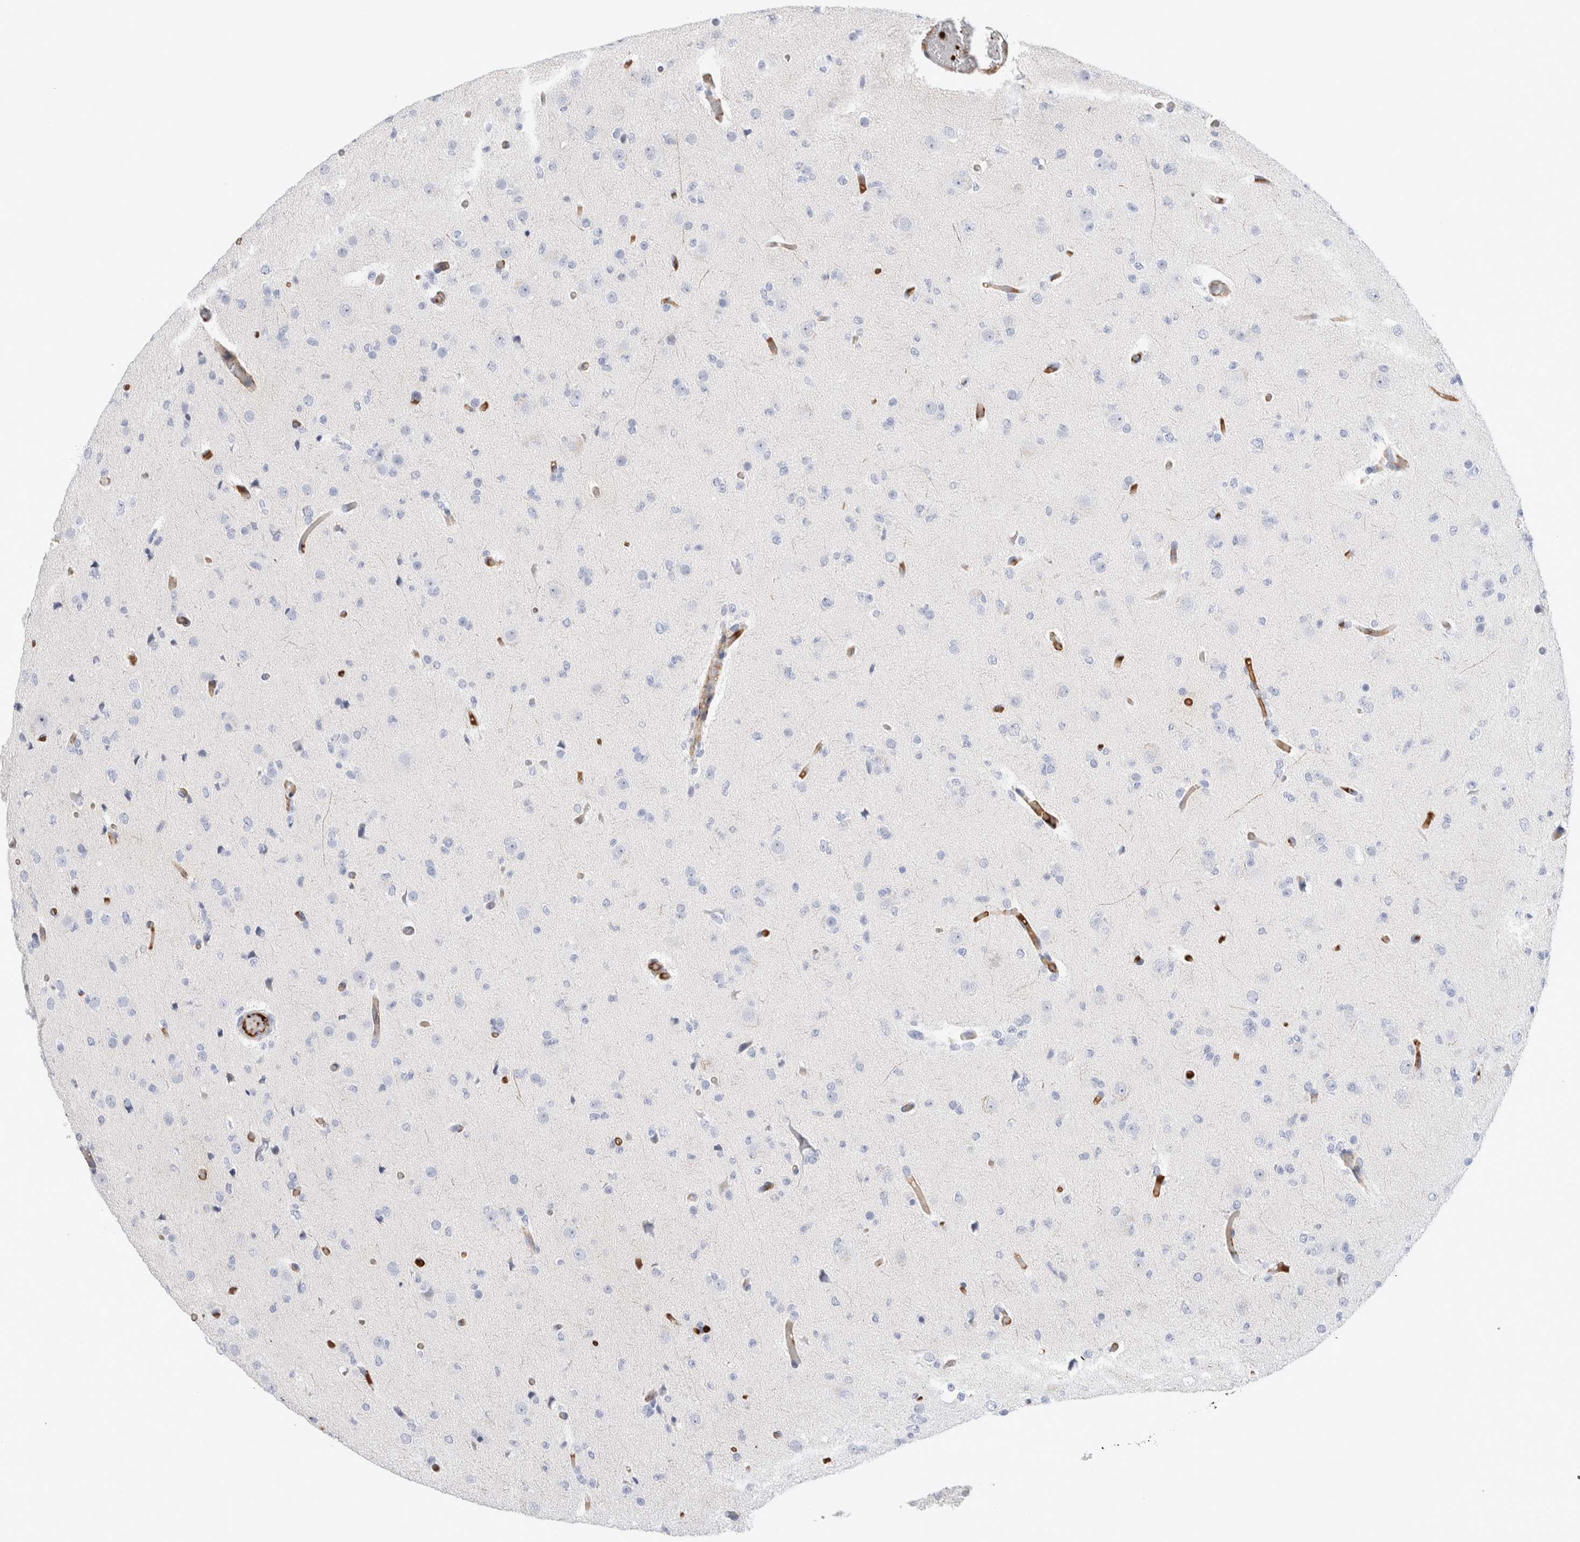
{"staining": {"intensity": "negative", "quantity": "none", "location": "none"}, "tissue": "glioma", "cell_type": "Tumor cells", "image_type": "cancer", "snomed": [{"axis": "morphology", "description": "Glioma, malignant, Low grade"}, {"axis": "topography", "description": "Brain"}], "caption": "Immunohistochemistry of malignant glioma (low-grade) reveals no expression in tumor cells.", "gene": "ECHDC2", "patient": {"sex": "female", "age": 22}}